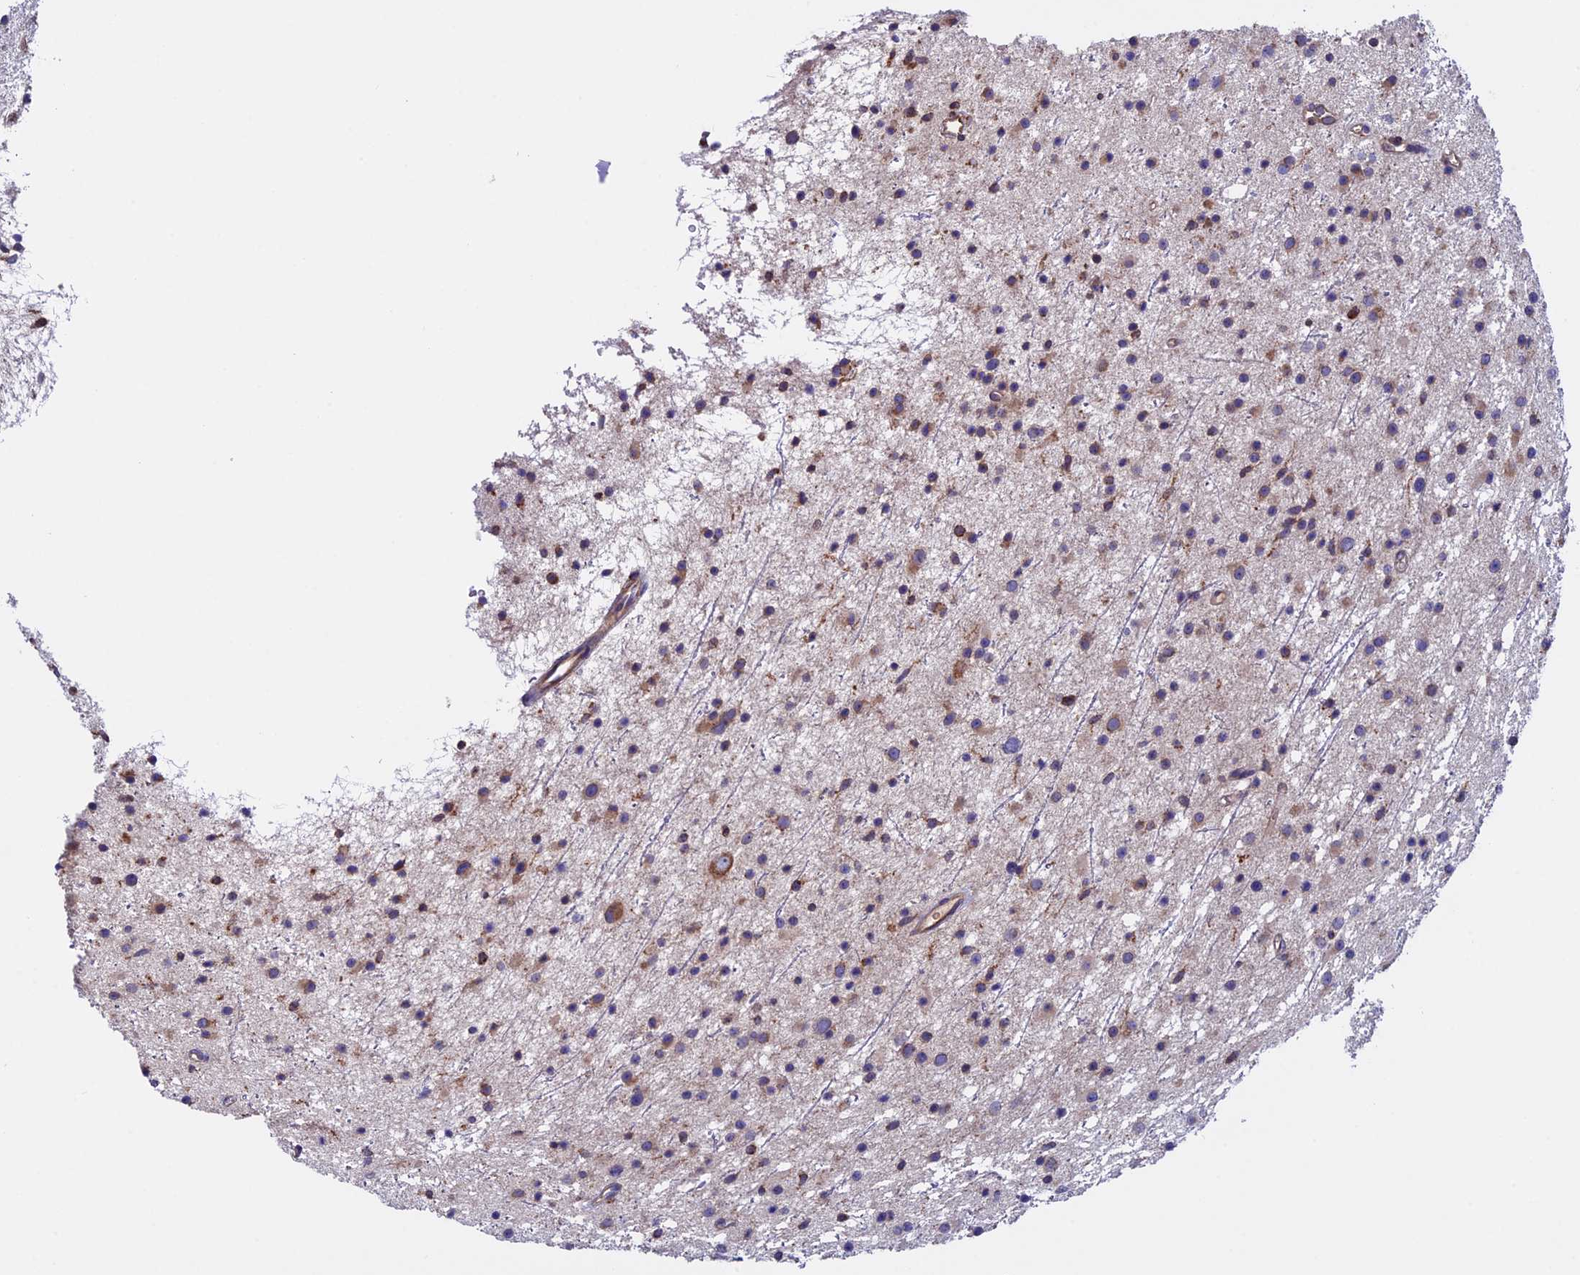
{"staining": {"intensity": "weak", "quantity": "<25%", "location": "cytoplasmic/membranous"}, "tissue": "glioma", "cell_type": "Tumor cells", "image_type": "cancer", "snomed": [{"axis": "morphology", "description": "Glioma, malignant, Low grade"}, {"axis": "topography", "description": "Cerebral cortex"}], "caption": "Tumor cells show no significant positivity in low-grade glioma (malignant).", "gene": "BTBD3", "patient": {"sex": "female", "age": 39}}